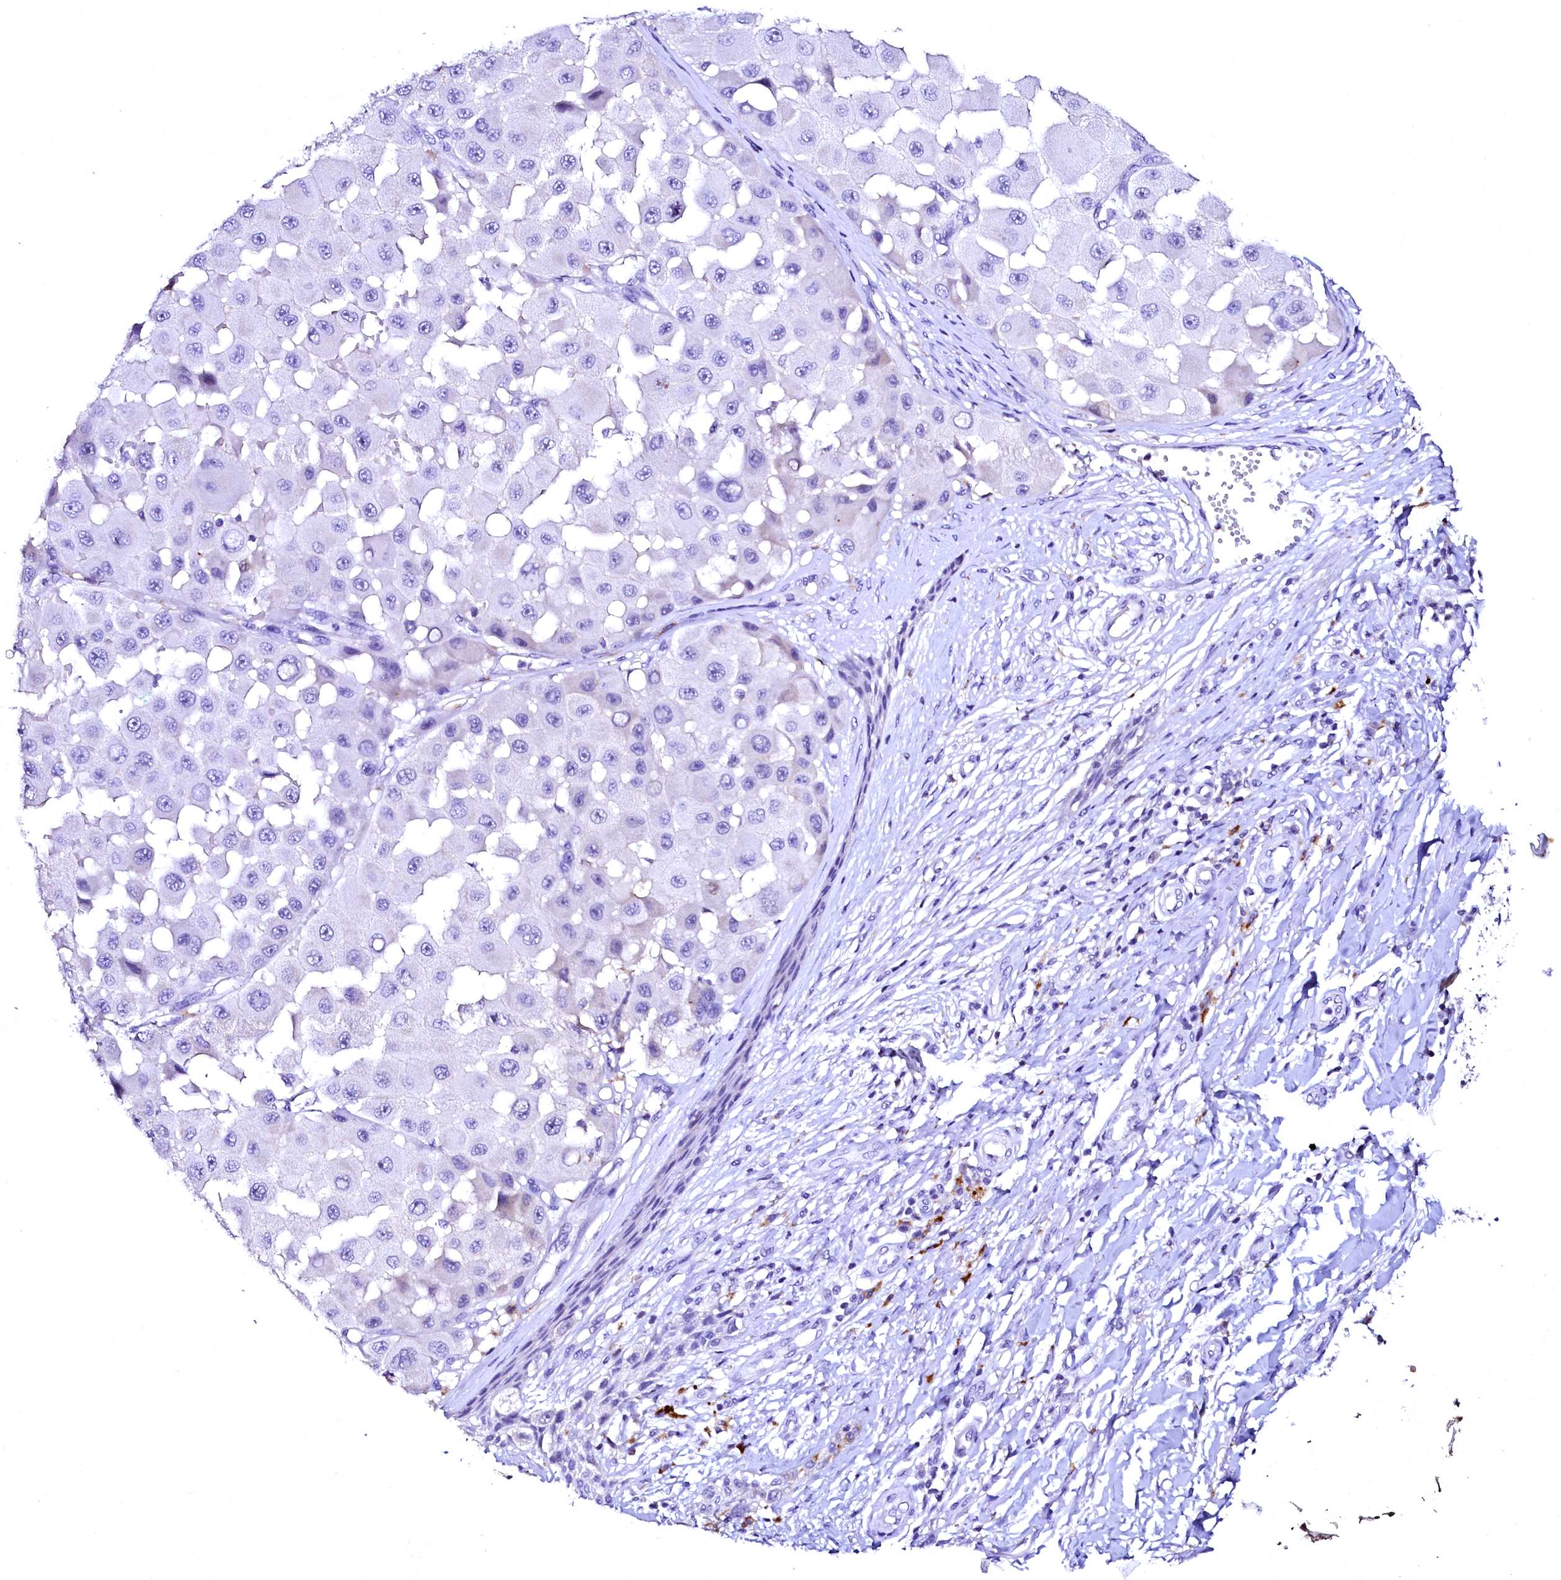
{"staining": {"intensity": "negative", "quantity": "none", "location": "none"}, "tissue": "melanoma", "cell_type": "Tumor cells", "image_type": "cancer", "snomed": [{"axis": "morphology", "description": "Malignant melanoma, NOS"}, {"axis": "topography", "description": "Skin"}], "caption": "Photomicrograph shows no significant protein positivity in tumor cells of melanoma.", "gene": "NALF1", "patient": {"sex": "female", "age": 81}}